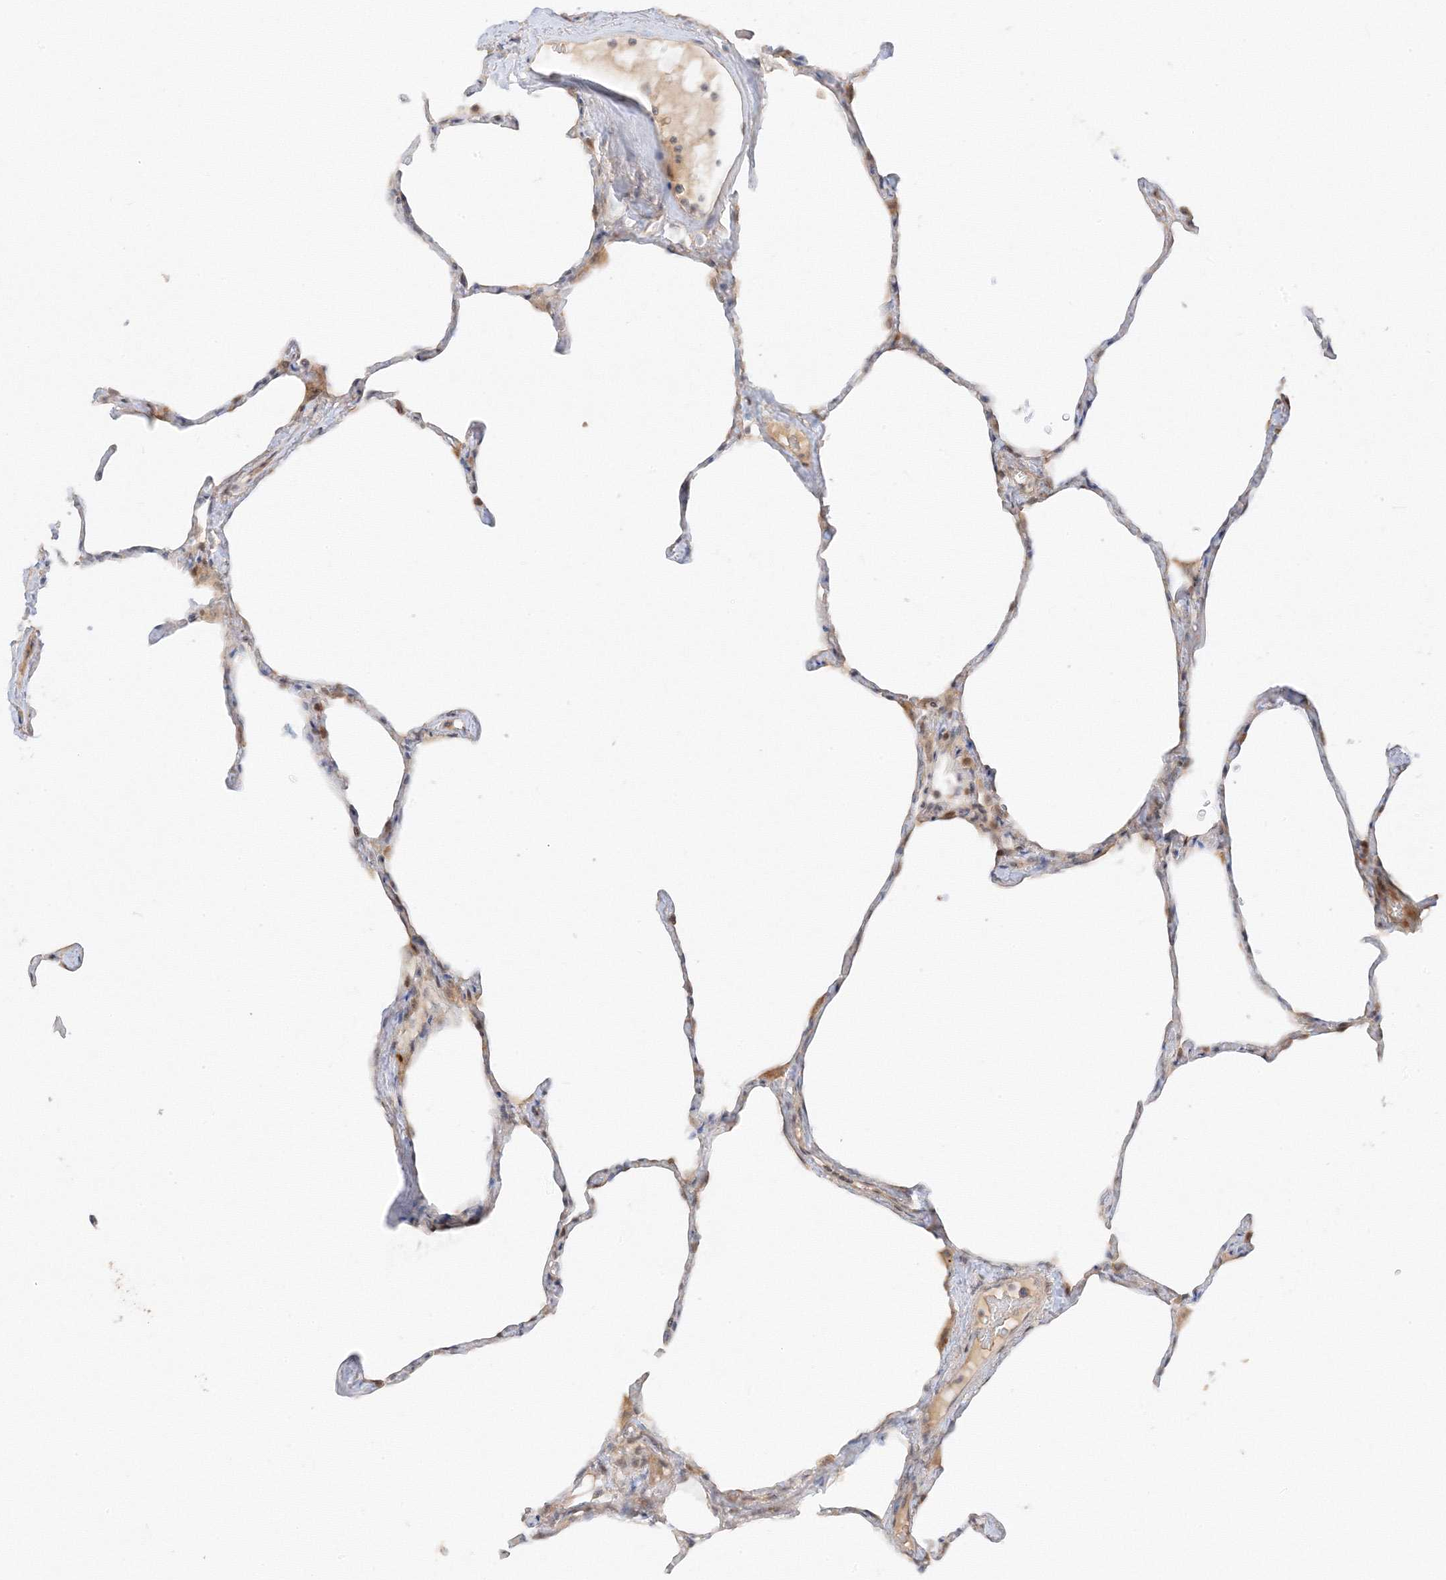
{"staining": {"intensity": "negative", "quantity": "none", "location": "none"}, "tissue": "lung", "cell_type": "Alveolar cells", "image_type": "normal", "snomed": [{"axis": "morphology", "description": "Normal tissue, NOS"}, {"axis": "topography", "description": "Lung"}], "caption": "Photomicrograph shows no protein staining in alveolar cells of normal lung.", "gene": "ETAA1", "patient": {"sex": "male", "age": 65}}